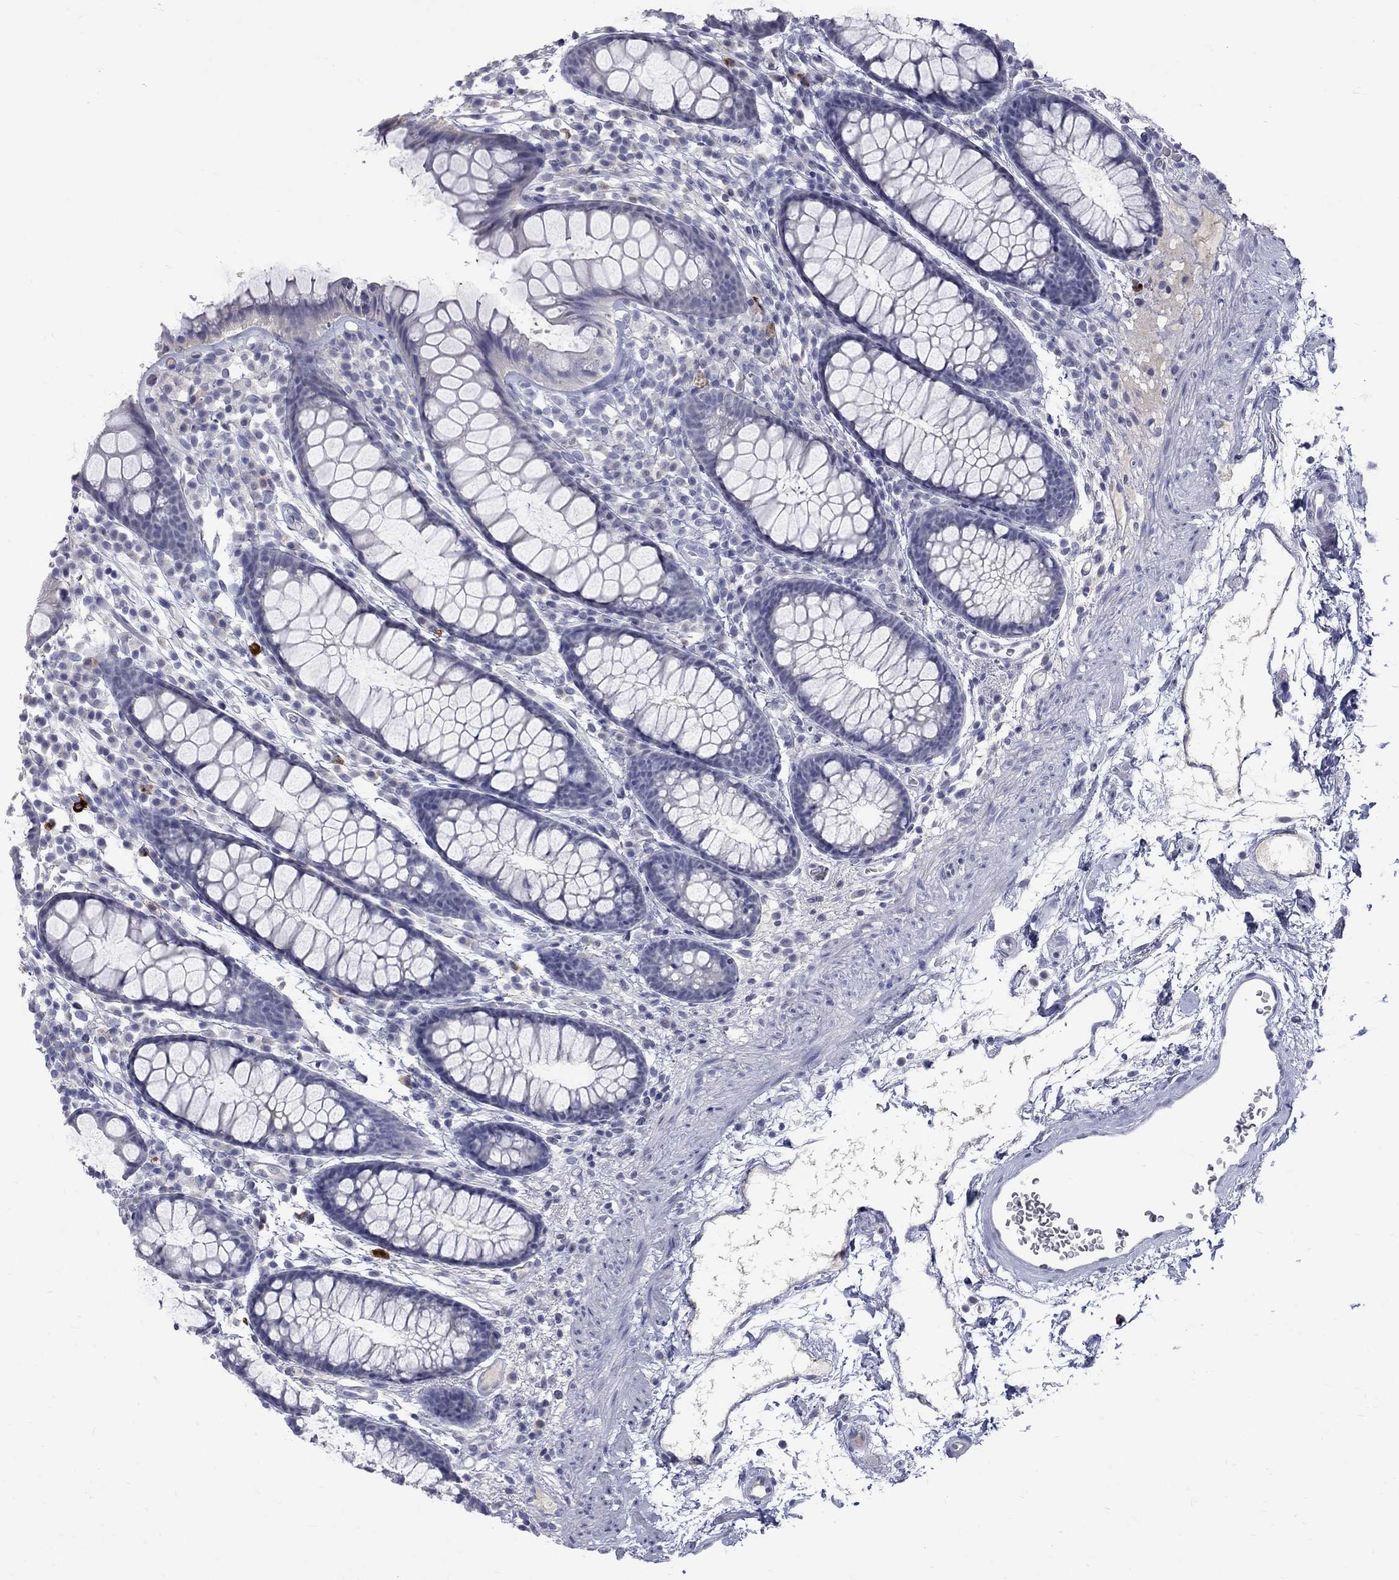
{"staining": {"intensity": "negative", "quantity": "none", "location": "none"}, "tissue": "colon", "cell_type": "Endothelial cells", "image_type": "normal", "snomed": [{"axis": "morphology", "description": "Normal tissue, NOS"}, {"axis": "topography", "description": "Colon"}], "caption": "Normal colon was stained to show a protein in brown. There is no significant staining in endothelial cells. (Stains: DAB (3,3'-diaminobenzidine) IHC with hematoxylin counter stain, Microscopy: brightfield microscopy at high magnification).", "gene": "CTNND2", "patient": {"sex": "male", "age": 76}}